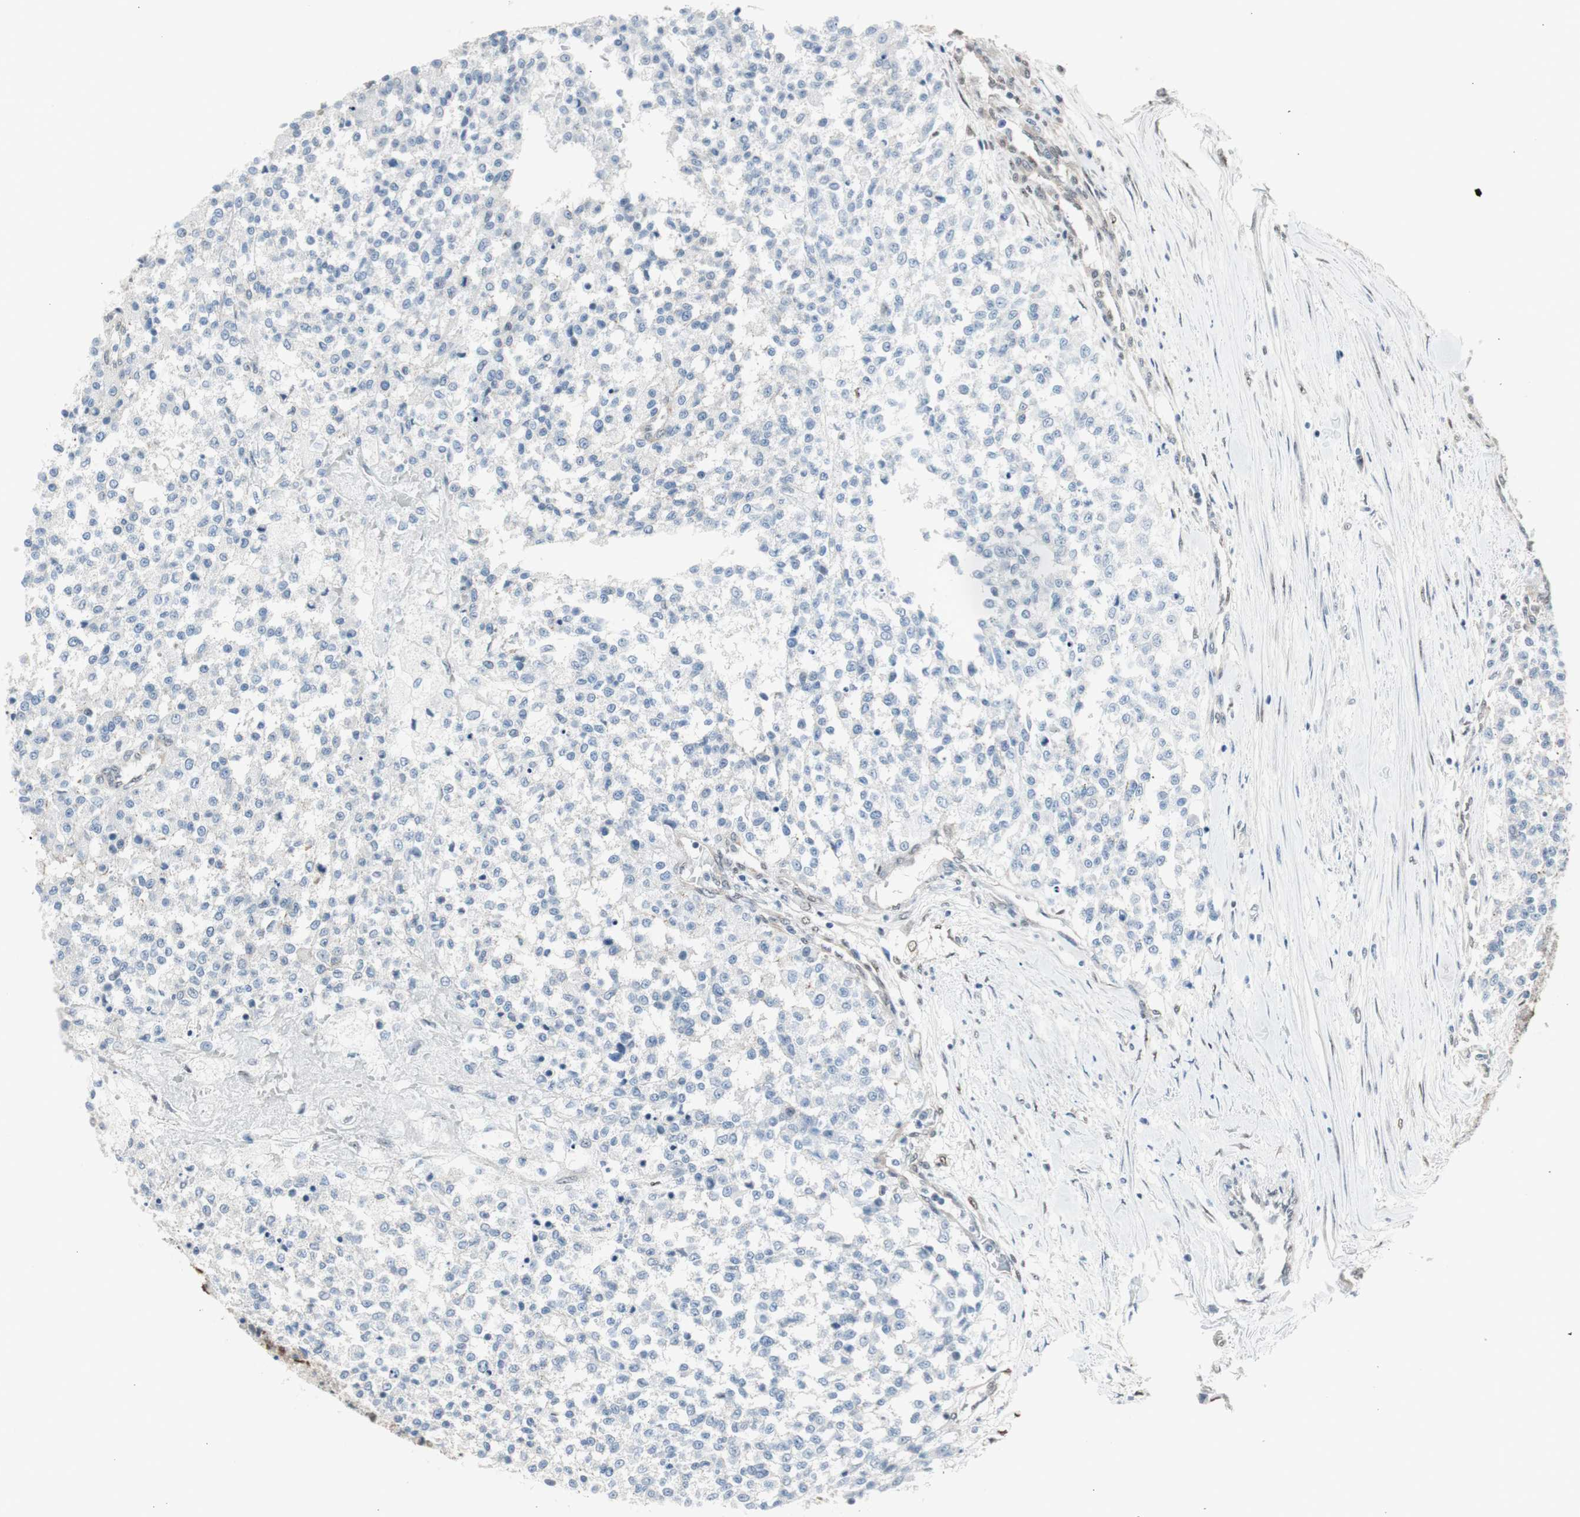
{"staining": {"intensity": "negative", "quantity": "none", "location": "none"}, "tissue": "testis cancer", "cell_type": "Tumor cells", "image_type": "cancer", "snomed": [{"axis": "morphology", "description": "Seminoma, NOS"}, {"axis": "topography", "description": "Testis"}], "caption": "Histopathology image shows no significant protein staining in tumor cells of testis cancer (seminoma). (DAB (3,3'-diaminobenzidine) immunohistochemistry, high magnification).", "gene": "PML", "patient": {"sex": "male", "age": 59}}